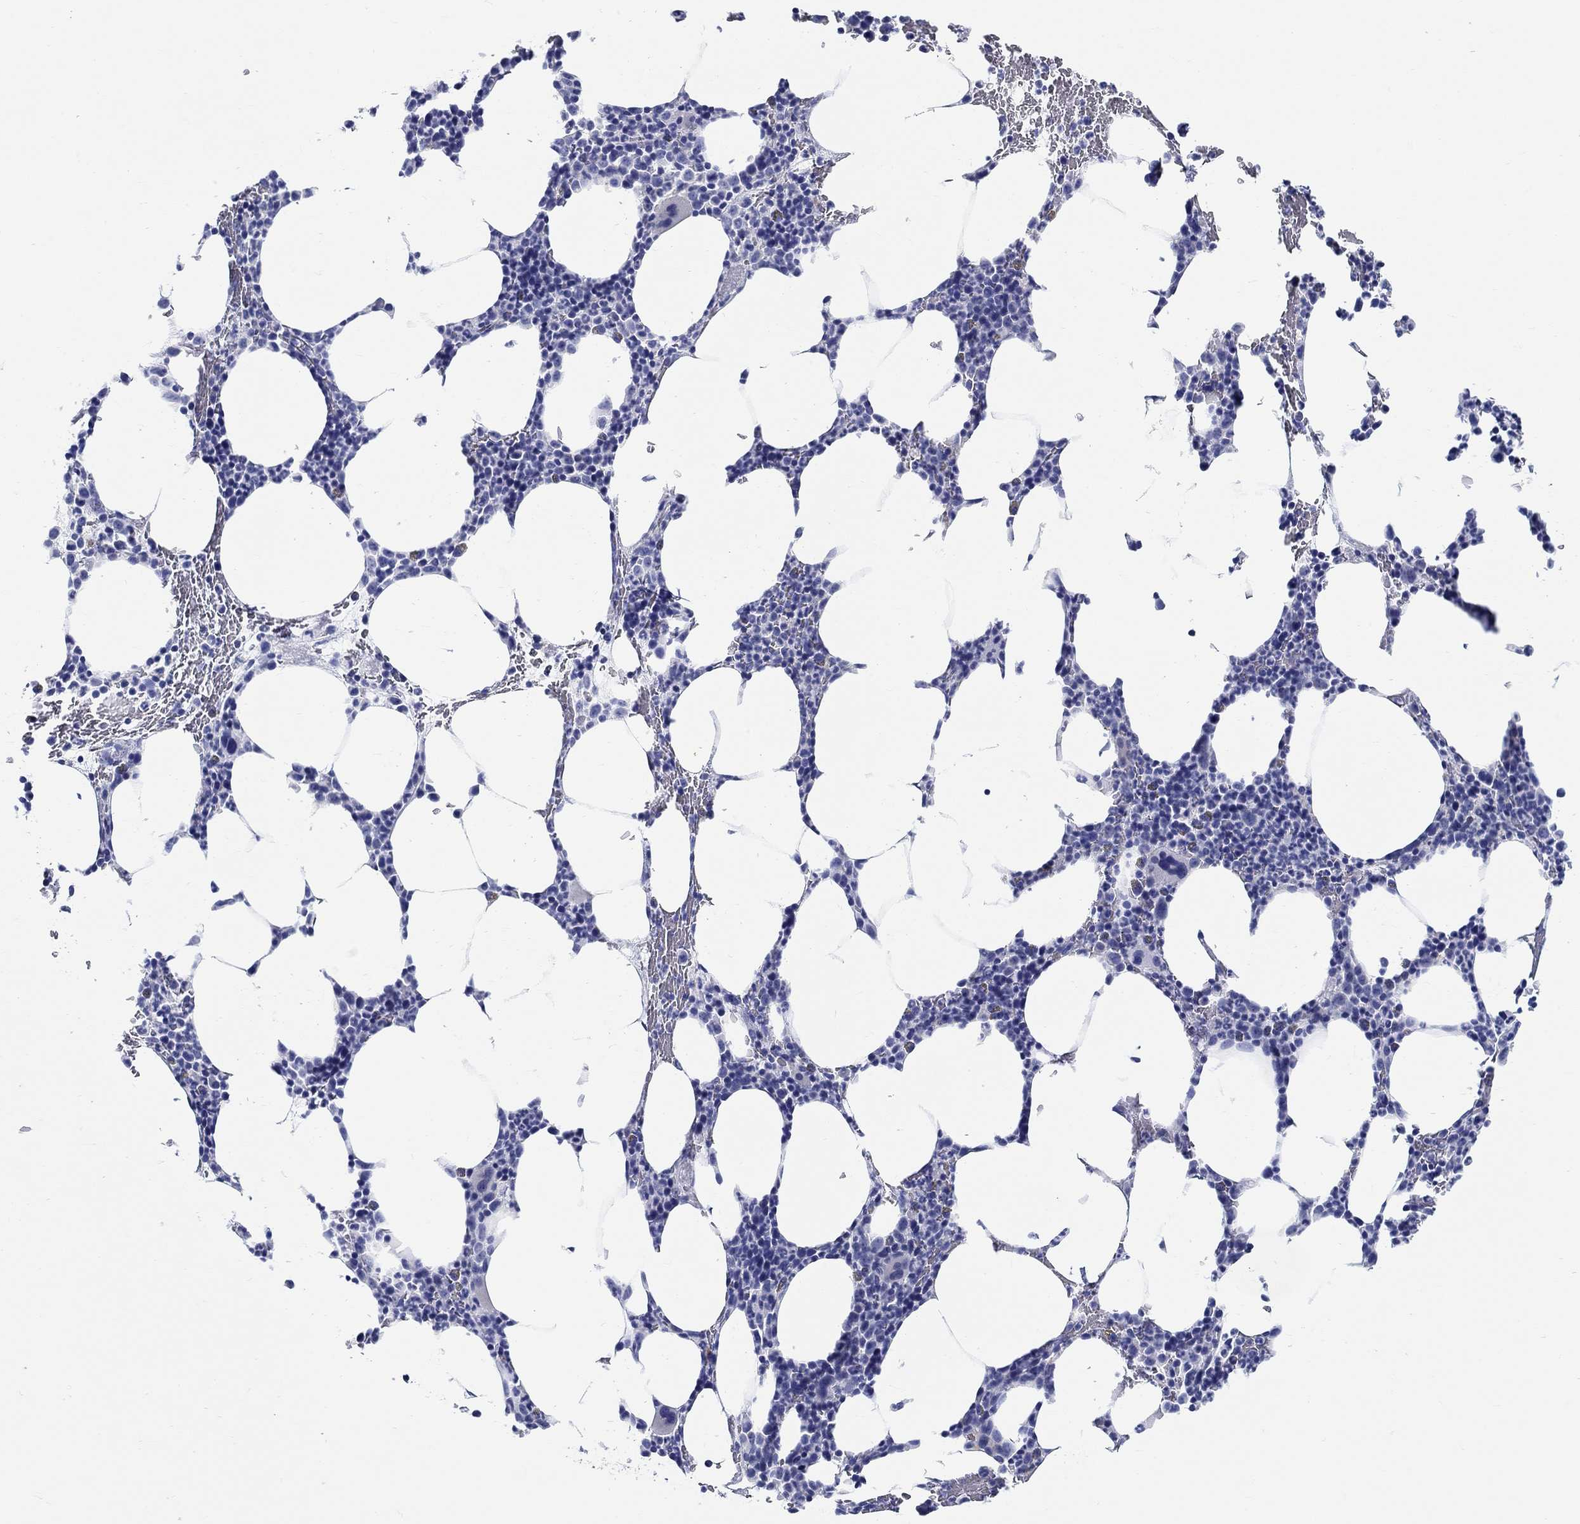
{"staining": {"intensity": "negative", "quantity": "none", "location": "none"}, "tissue": "bone marrow", "cell_type": "Hematopoietic cells", "image_type": "normal", "snomed": [{"axis": "morphology", "description": "Normal tissue, NOS"}, {"axis": "topography", "description": "Bone marrow"}], "caption": "Human bone marrow stained for a protein using IHC shows no expression in hematopoietic cells.", "gene": "RD3L", "patient": {"sex": "male", "age": 83}}